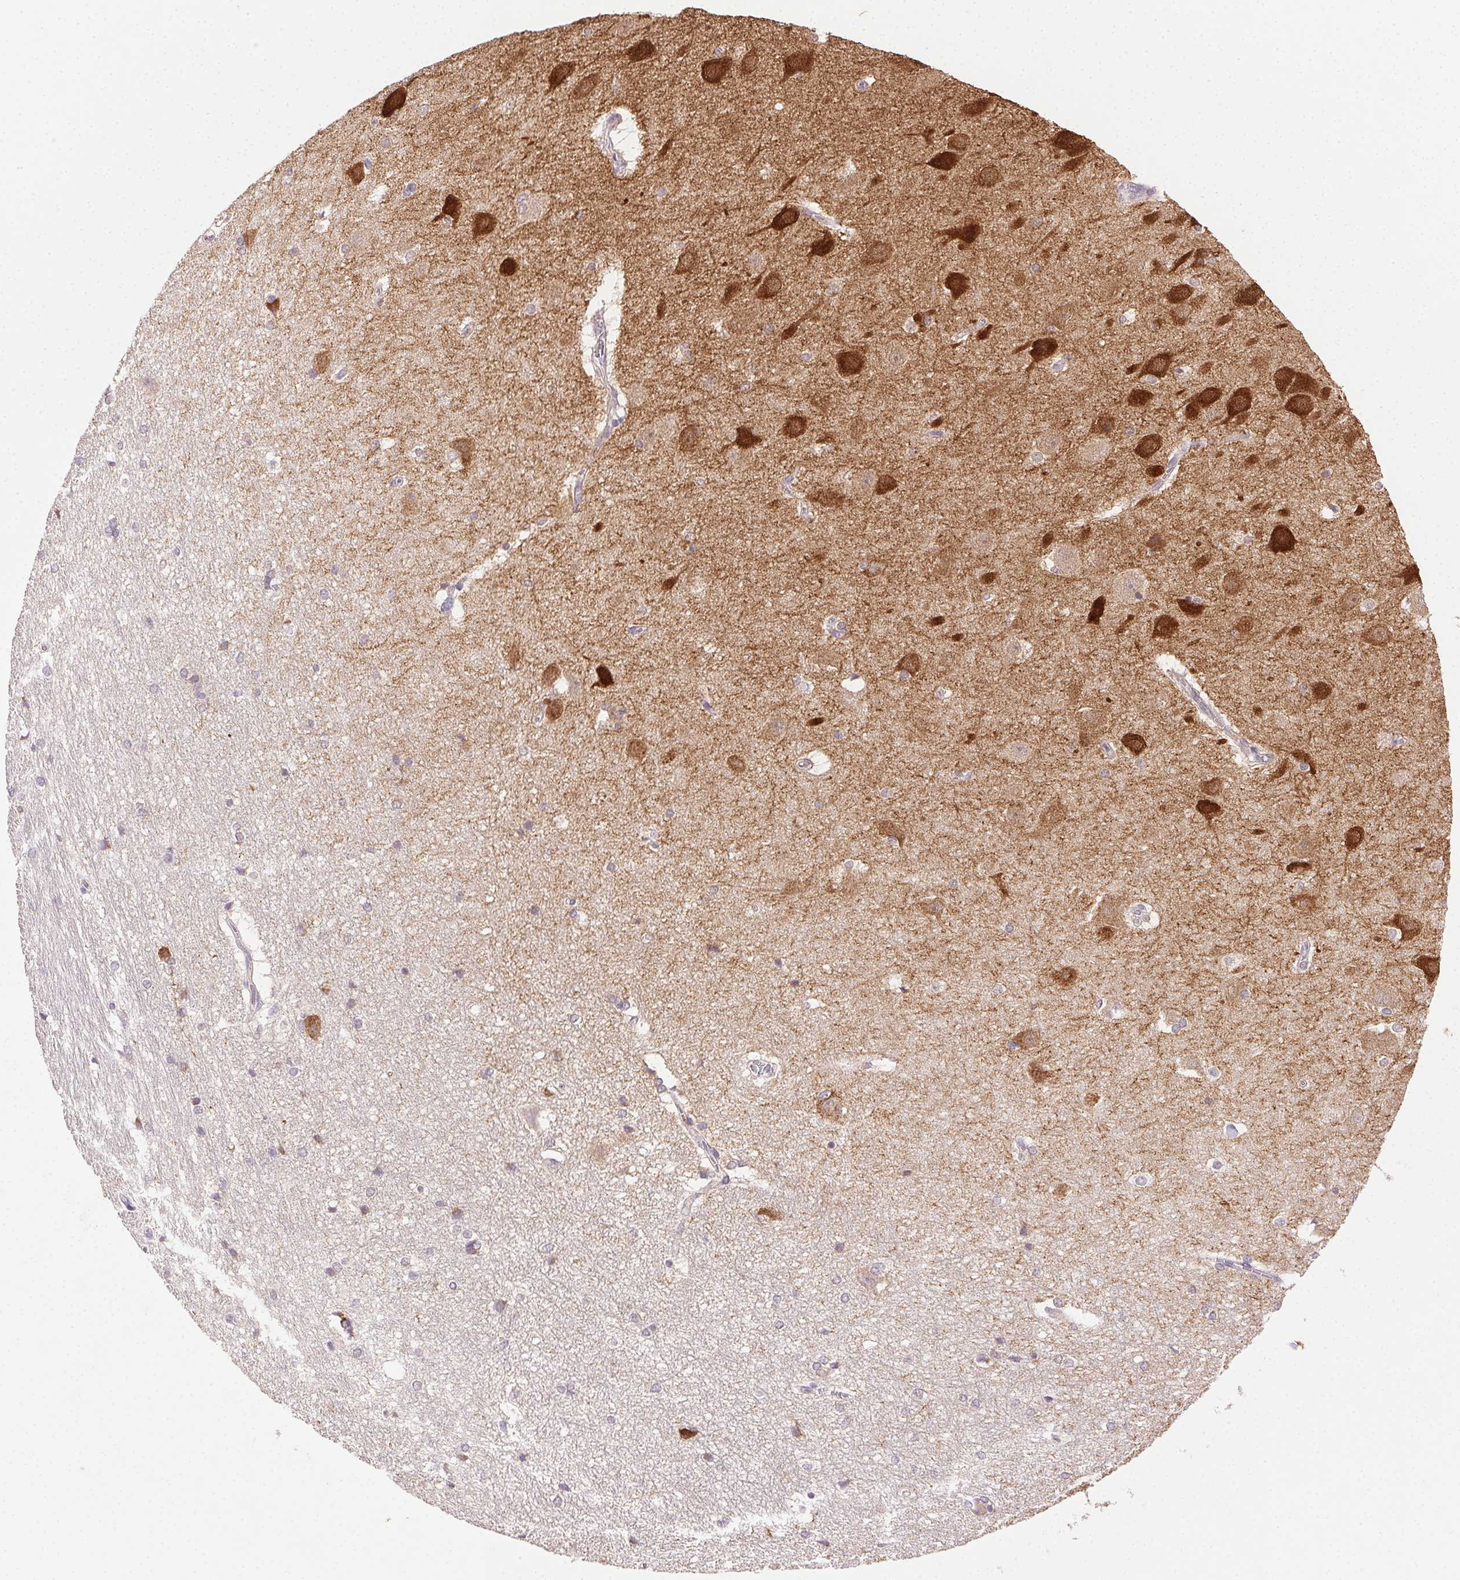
{"staining": {"intensity": "negative", "quantity": "none", "location": "none"}, "tissue": "hippocampus", "cell_type": "Glial cells", "image_type": "normal", "snomed": [{"axis": "morphology", "description": "Normal tissue, NOS"}, {"axis": "topography", "description": "Cerebral cortex"}, {"axis": "topography", "description": "Hippocampus"}], "caption": "IHC histopathology image of normal hippocampus: human hippocampus stained with DAB (3,3'-diaminobenzidine) displays no significant protein positivity in glial cells.", "gene": "AKAP5", "patient": {"sex": "female", "age": 19}}